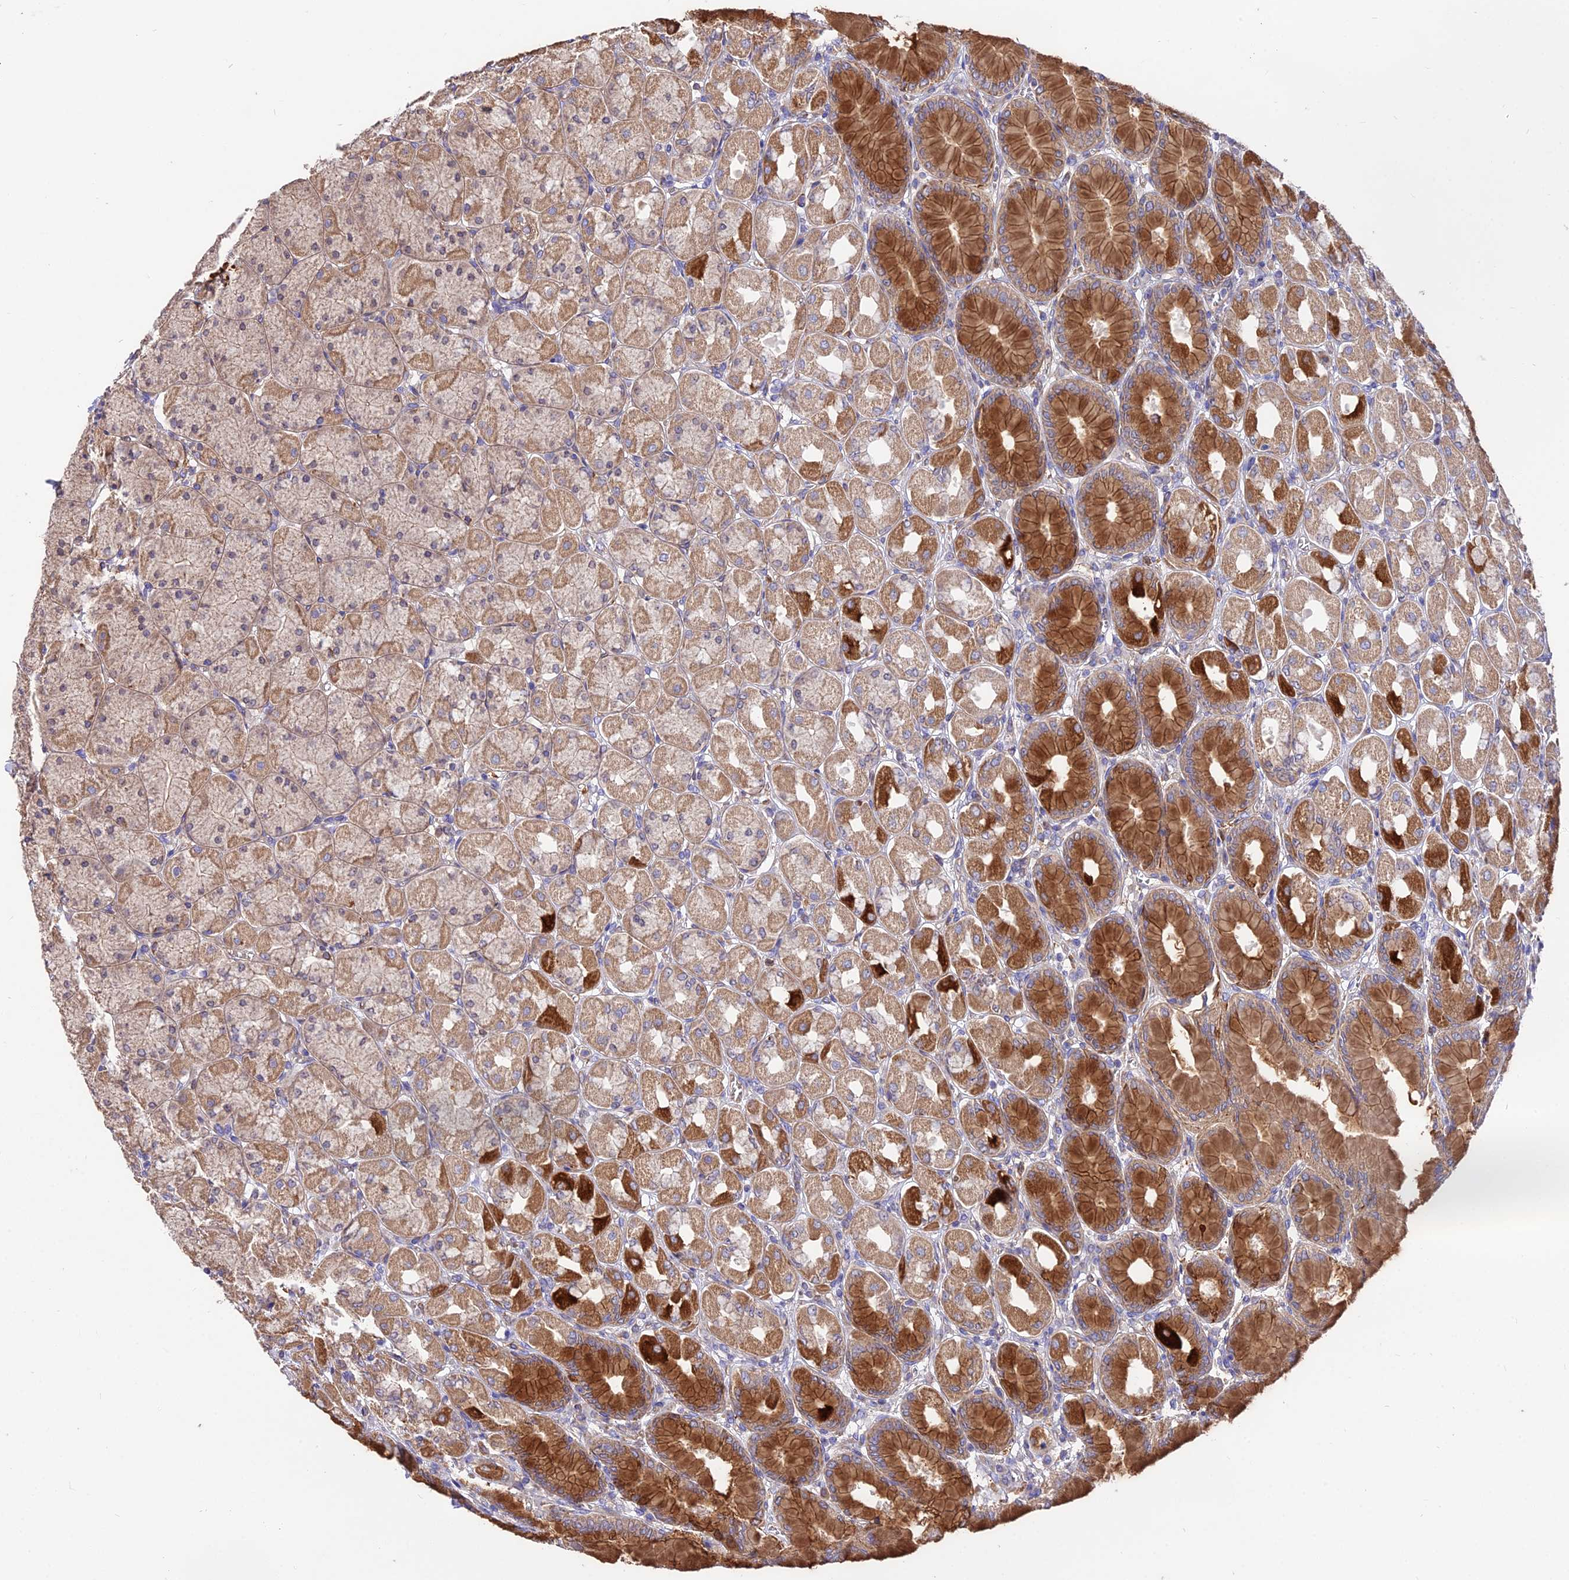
{"staining": {"intensity": "strong", "quantity": "25%-75%", "location": "cytoplasmic/membranous"}, "tissue": "stomach", "cell_type": "Glandular cells", "image_type": "normal", "snomed": [{"axis": "morphology", "description": "Normal tissue, NOS"}, {"axis": "topography", "description": "Stomach, upper"}], "caption": "The image shows staining of unremarkable stomach, revealing strong cytoplasmic/membranous protein expression (brown color) within glandular cells.", "gene": "CDC37L1", "patient": {"sex": "female", "age": 56}}